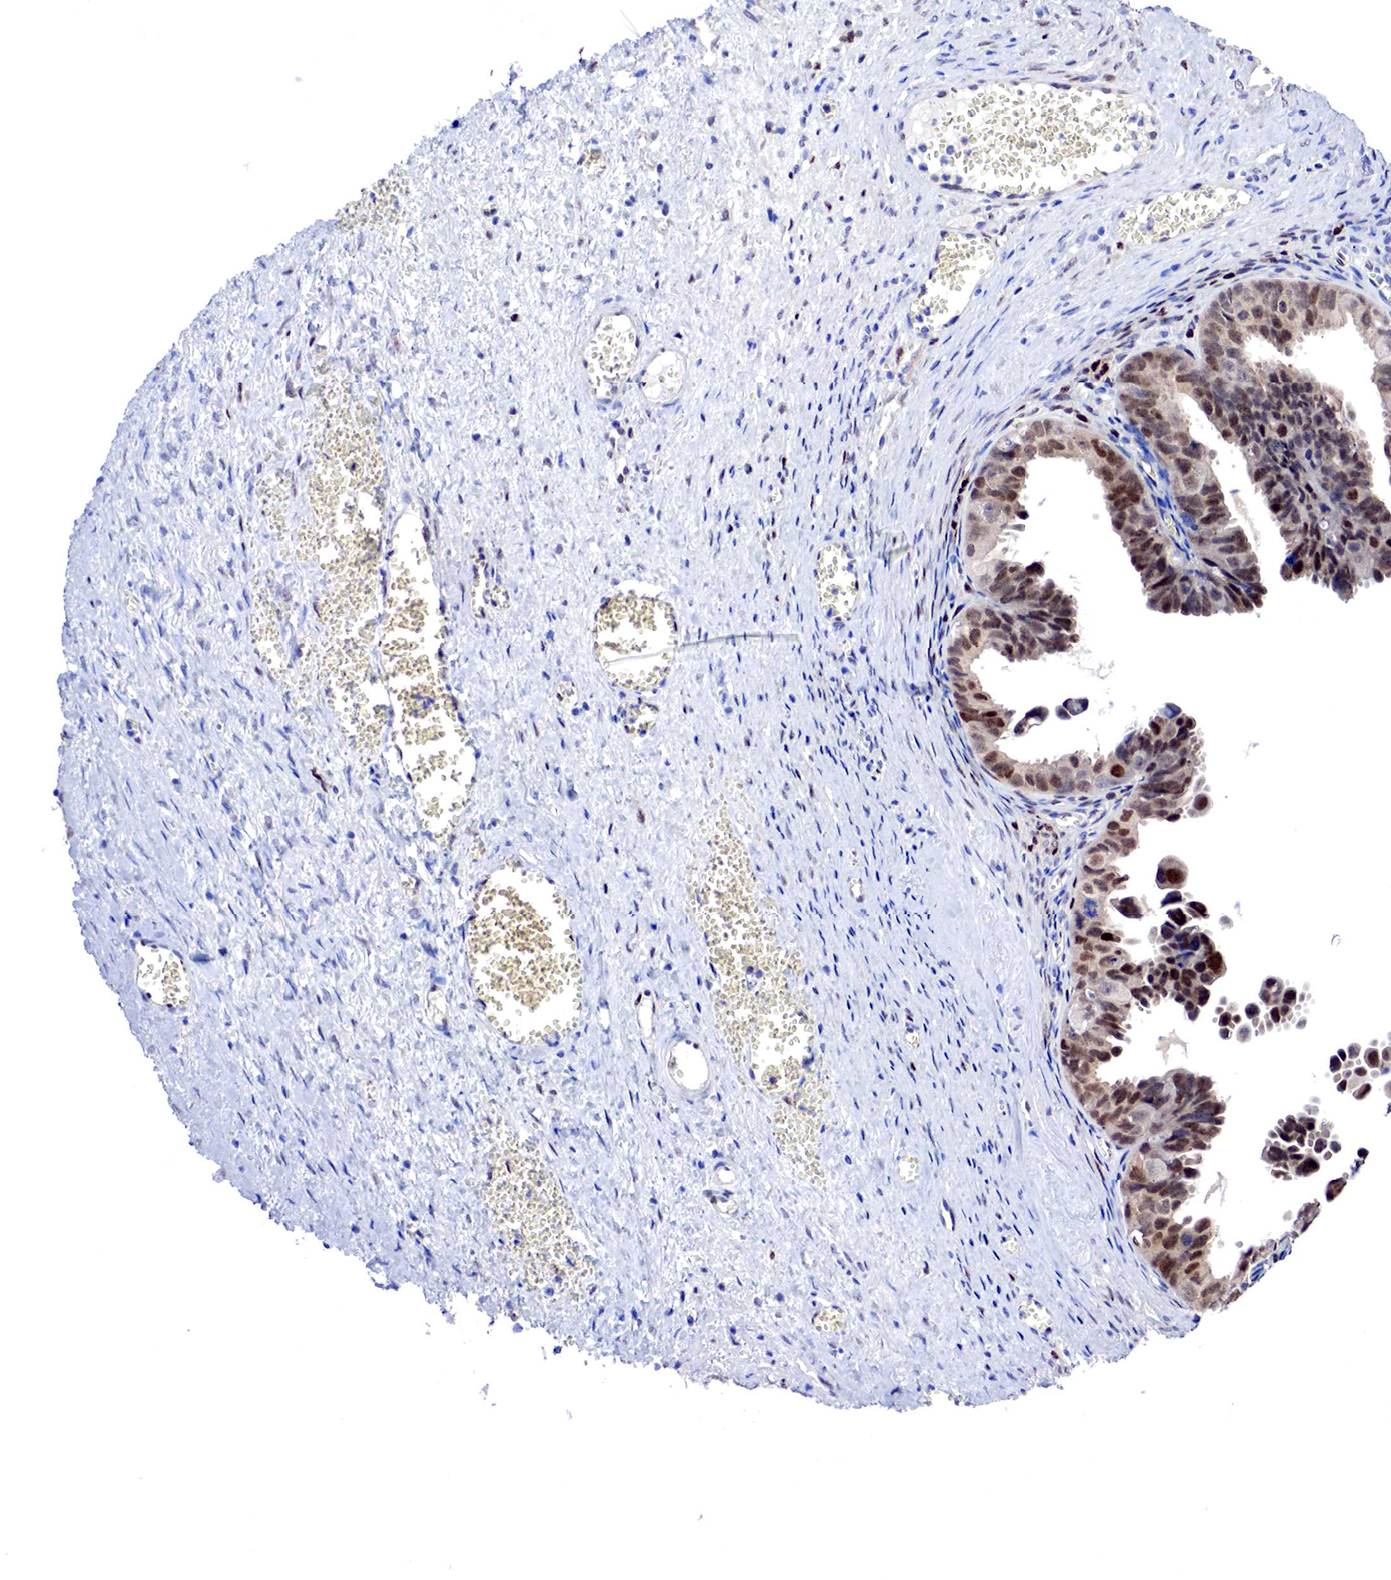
{"staining": {"intensity": "moderate", "quantity": ">75%", "location": "cytoplasmic/membranous,nuclear"}, "tissue": "ovarian cancer", "cell_type": "Tumor cells", "image_type": "cancer", "snomed": [{"axis": "morphology", "description": "Carcinoma, endometroid"}, {"axis": "topography", "description": "Ovary"}], "caption": "Moderate cytoplasmic/membranous and nuclear protein positivity is identified in about >75% of tumor cells in ovarian cancer (endometroid carcinoma). The protein is stained brown, and the nuclei are stained in blue (DAB (3,3'-diaminobenzidine) IHC with brightfield microscopy, high magnification).", "gene": "PABIR2", "patient": {"sex": "female", "age": 85}}